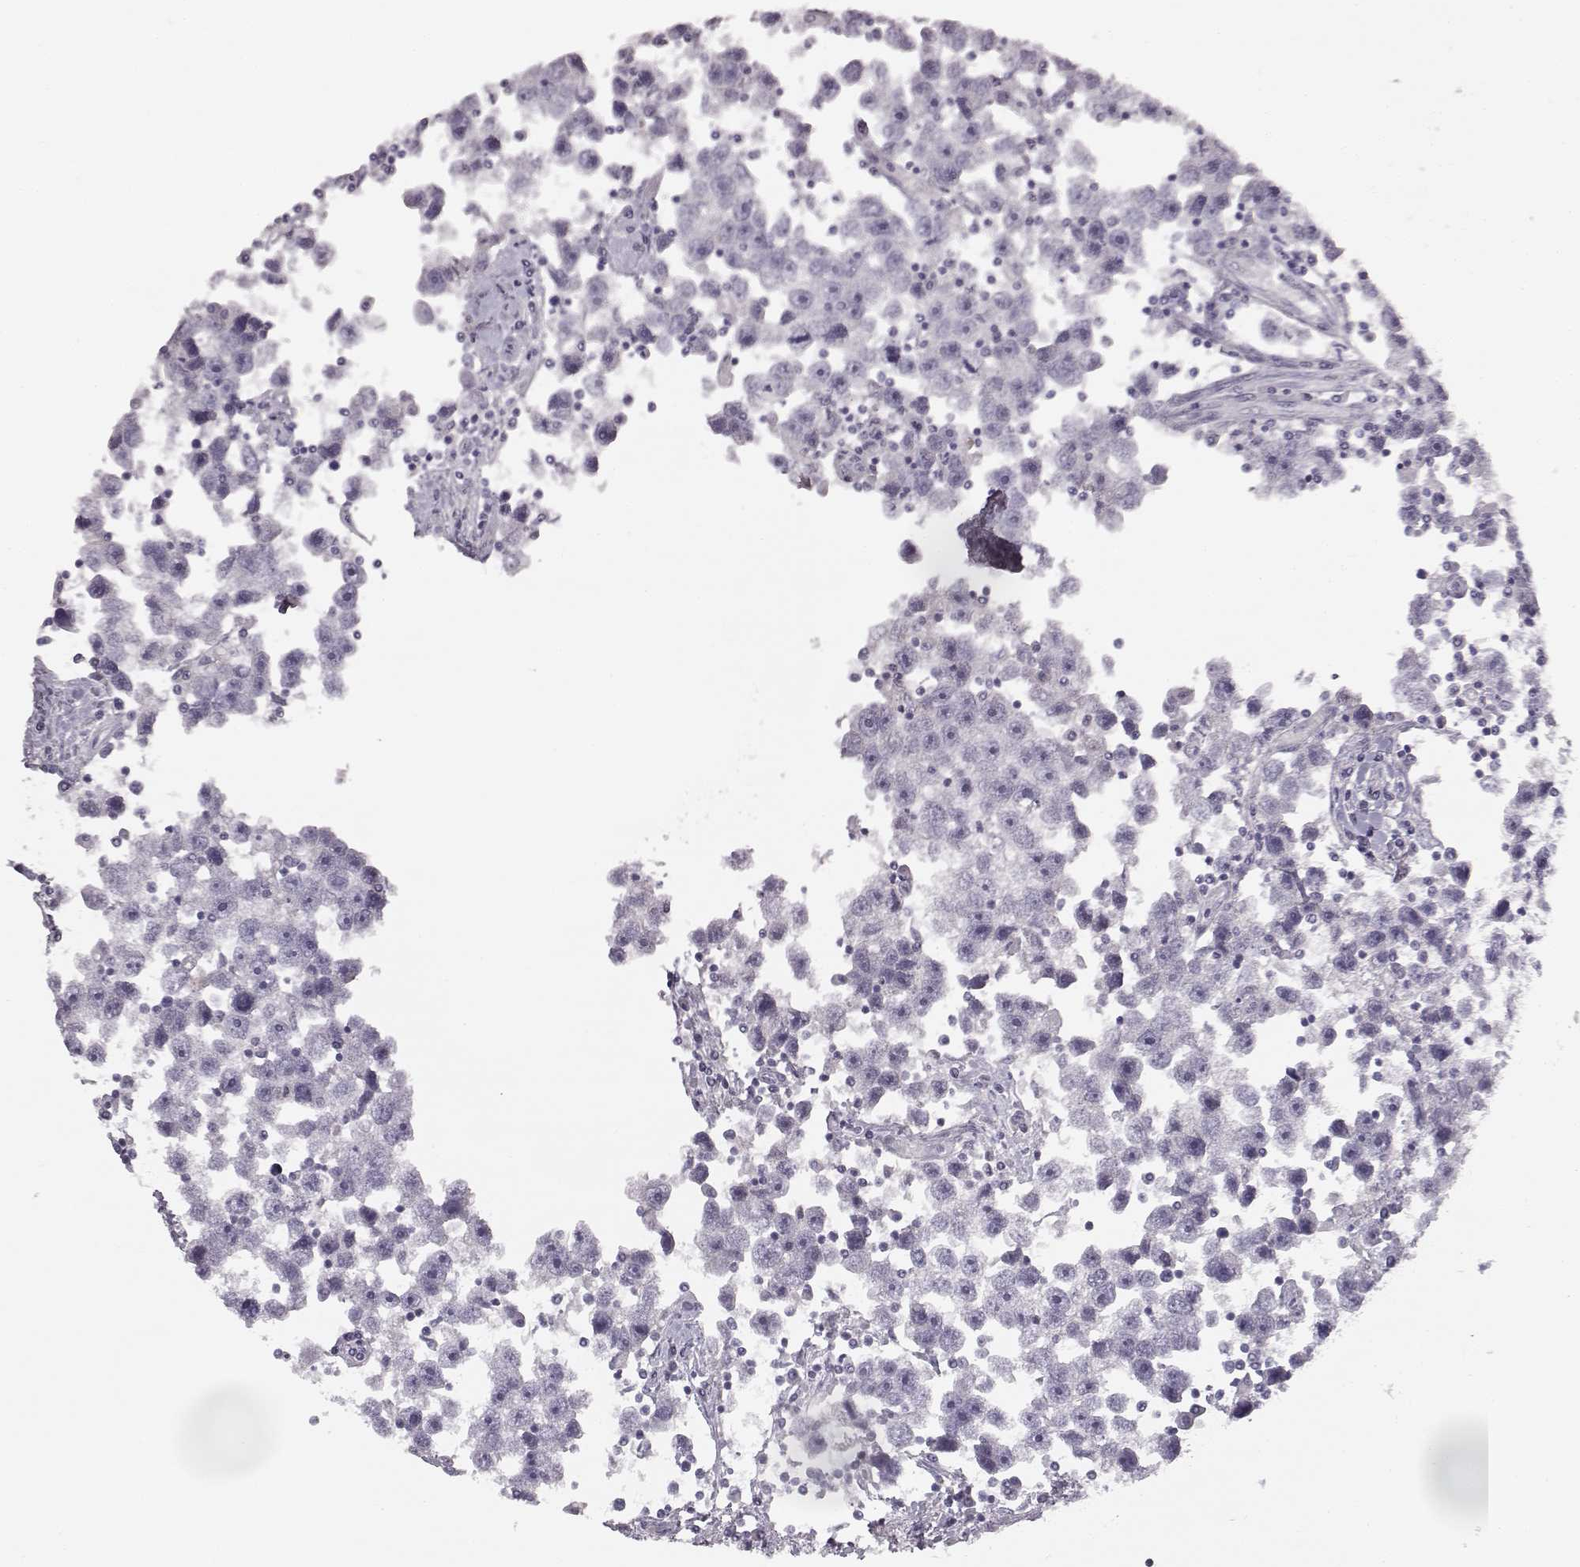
{"staining": {"intensity": "negative", "quantity": "none", "location": "none"}, "tissue": "testis cancer", "cell_type": "Tumor cells", "image_type": "cancer", "snomed": [{"axis": "morphology", "description": "Seminoma, NOS"}, {"axis": "topography", "description": "Testis"}], "caption": "This is an immunohistochemistry (IHC) photomicrograph of human seminoma (testis). There is no staining in tumor cells.", "gene": "KIAA0319", "patient": {"sex": "male", "age": 30}}